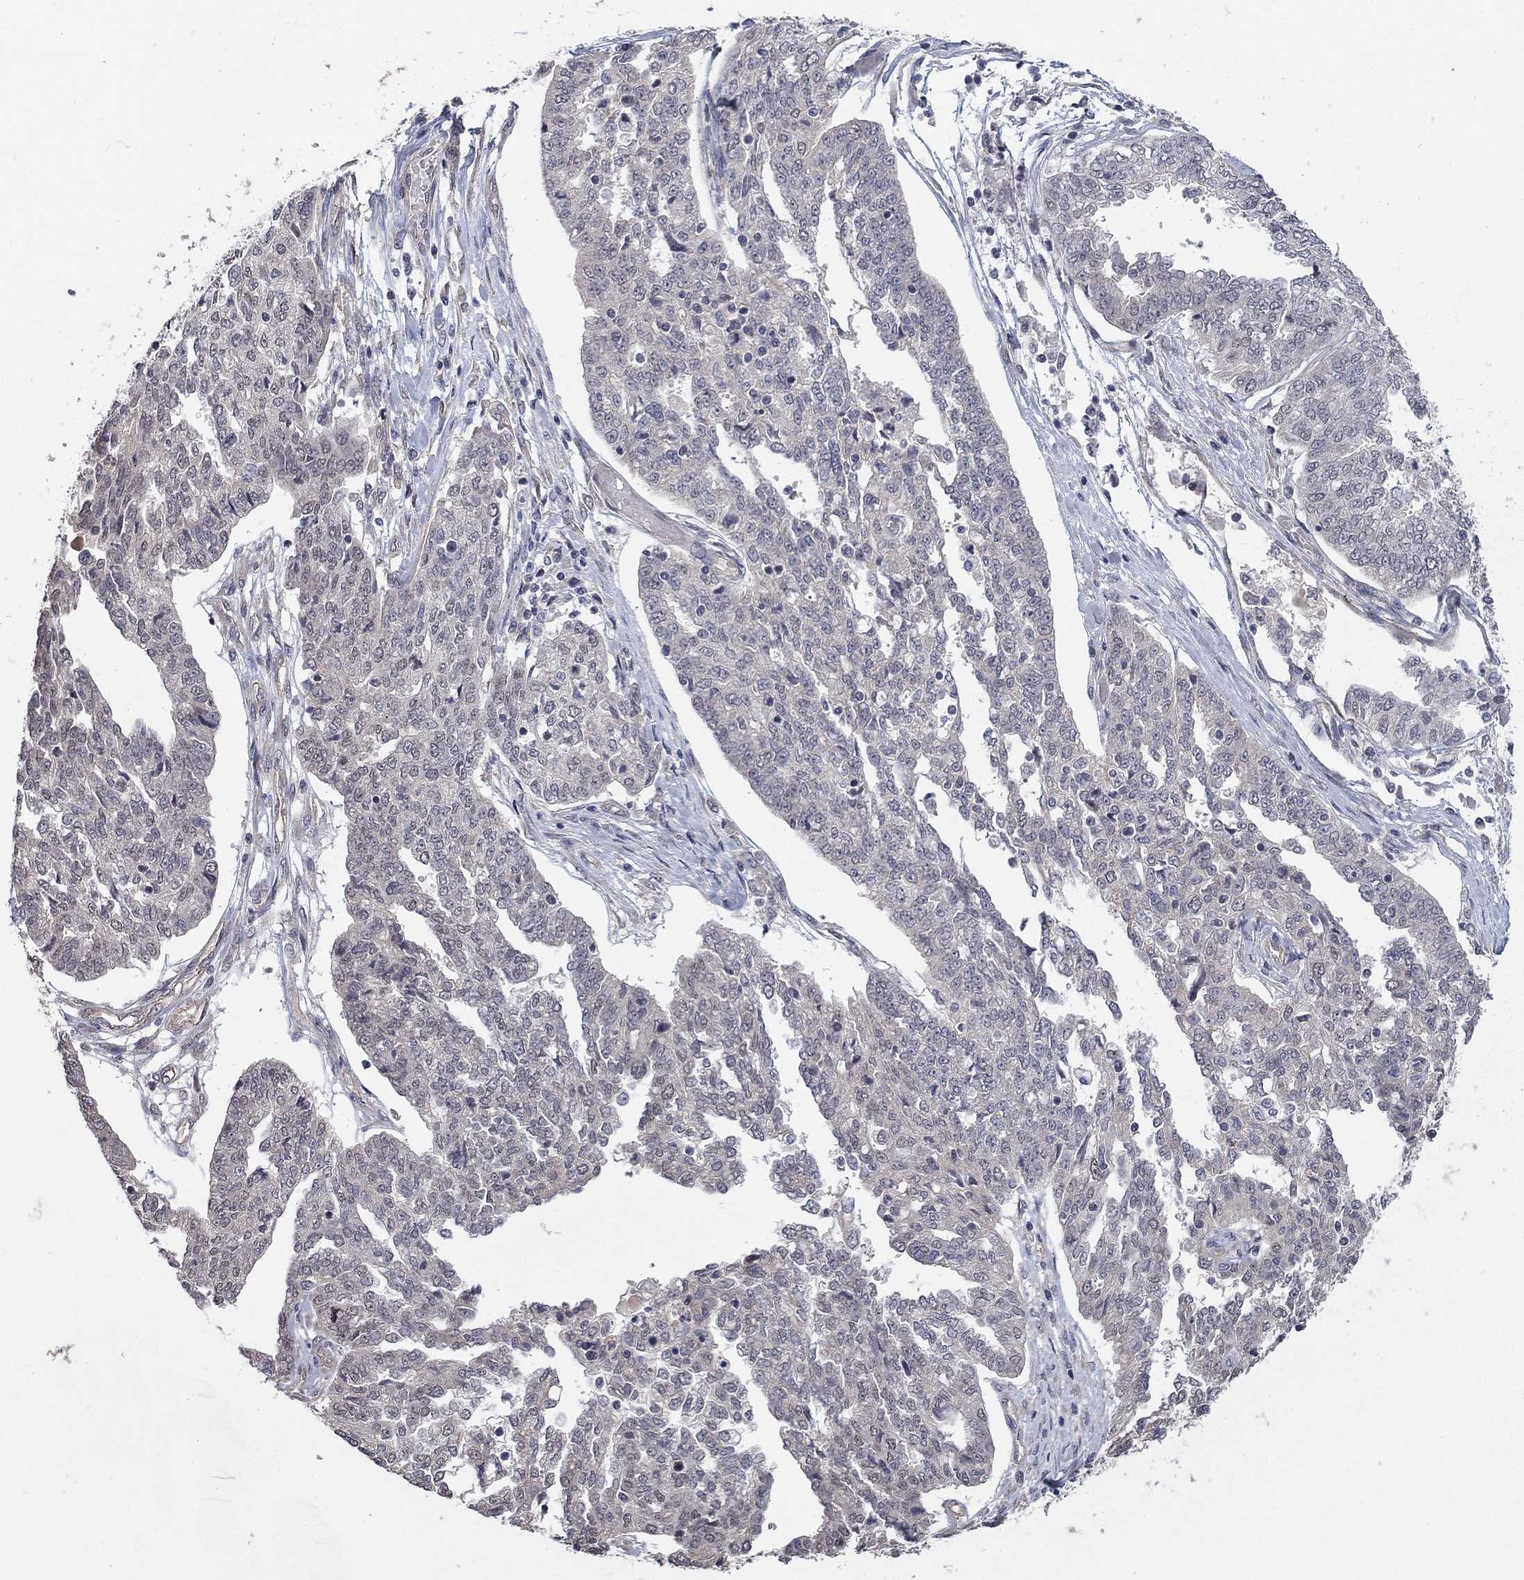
{"staining": {"intensity": "negative", "quantity": "none", "location": "none"}, "tissue": "ovarian cancer", "cell_type": "Tumor cells", "image_type": "cancer", "snomed": [{"axis": "morphology", "description": "Cystadenocarcinoma, serous, NOS"}, {"axis": "topography", "description": "Ovary"}], "caption": "Histopathology image shows no protein expression in tumor cells of ovarian cancer tissue.", "gene": "WASF3", "patient": {"sex": "female", "age": 67}}